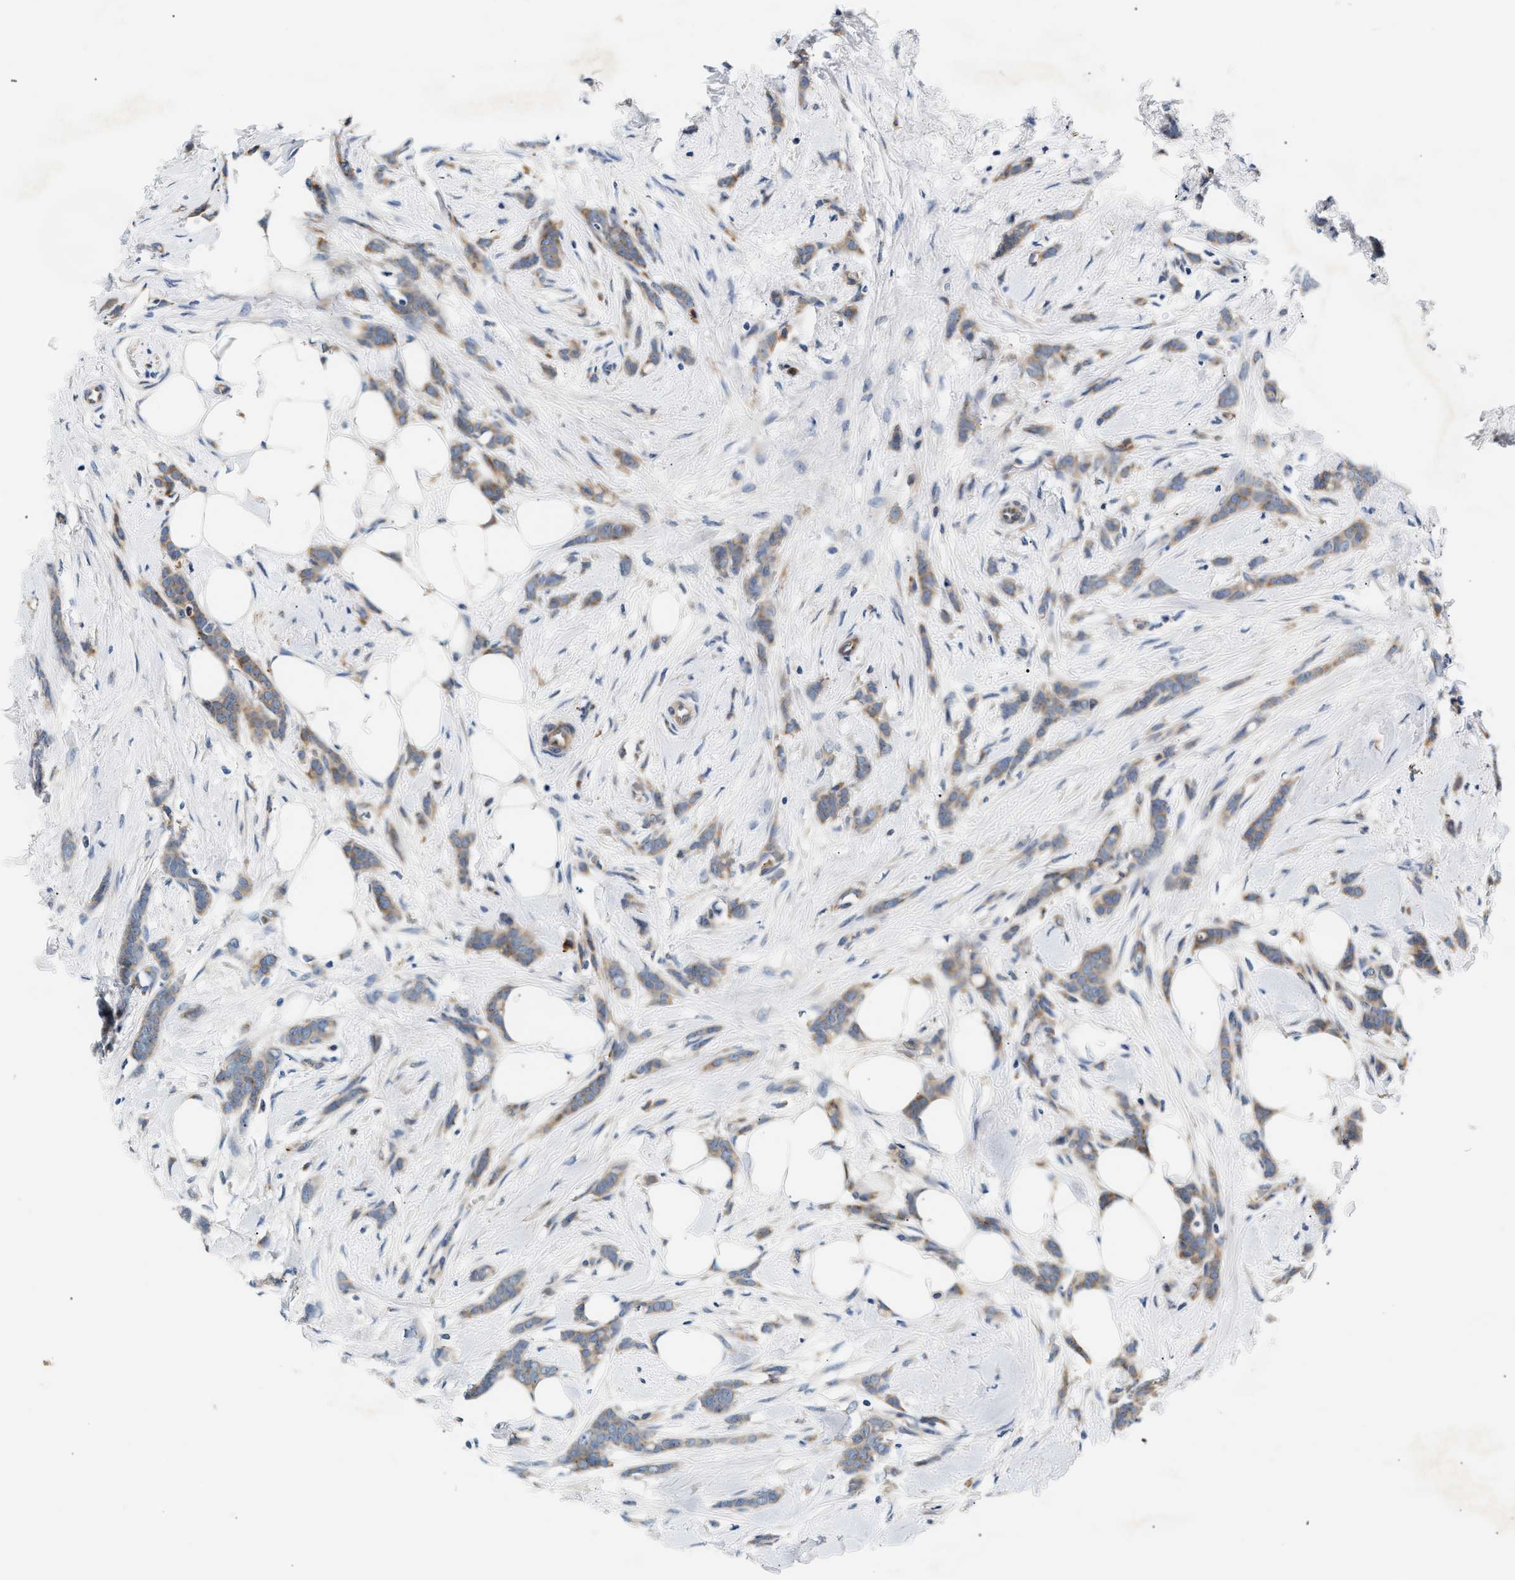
{"staining": {"intensity": "weak", "quantity": ">75%", "location": "cytoplasmic/membranous"}, "tissue": "breast cancer", "cell_type": "Tumor cells", "image_type": "cancer", "snomed": [{"axis": "morphology", "description": "Lobular carcinoma, in situ"}, {"axis": "morphology", "description": "Lobular carcinoma"}, {"axis": "topography", "description": "Breast"}], "caption": "Weak cytoplasmic/membranous staining is seen in approximately >75% of tumor cells in lobular carcinoma in situ (breast).", "gene": "IFT74", "patient": {"sex": "female", "age": 41}}